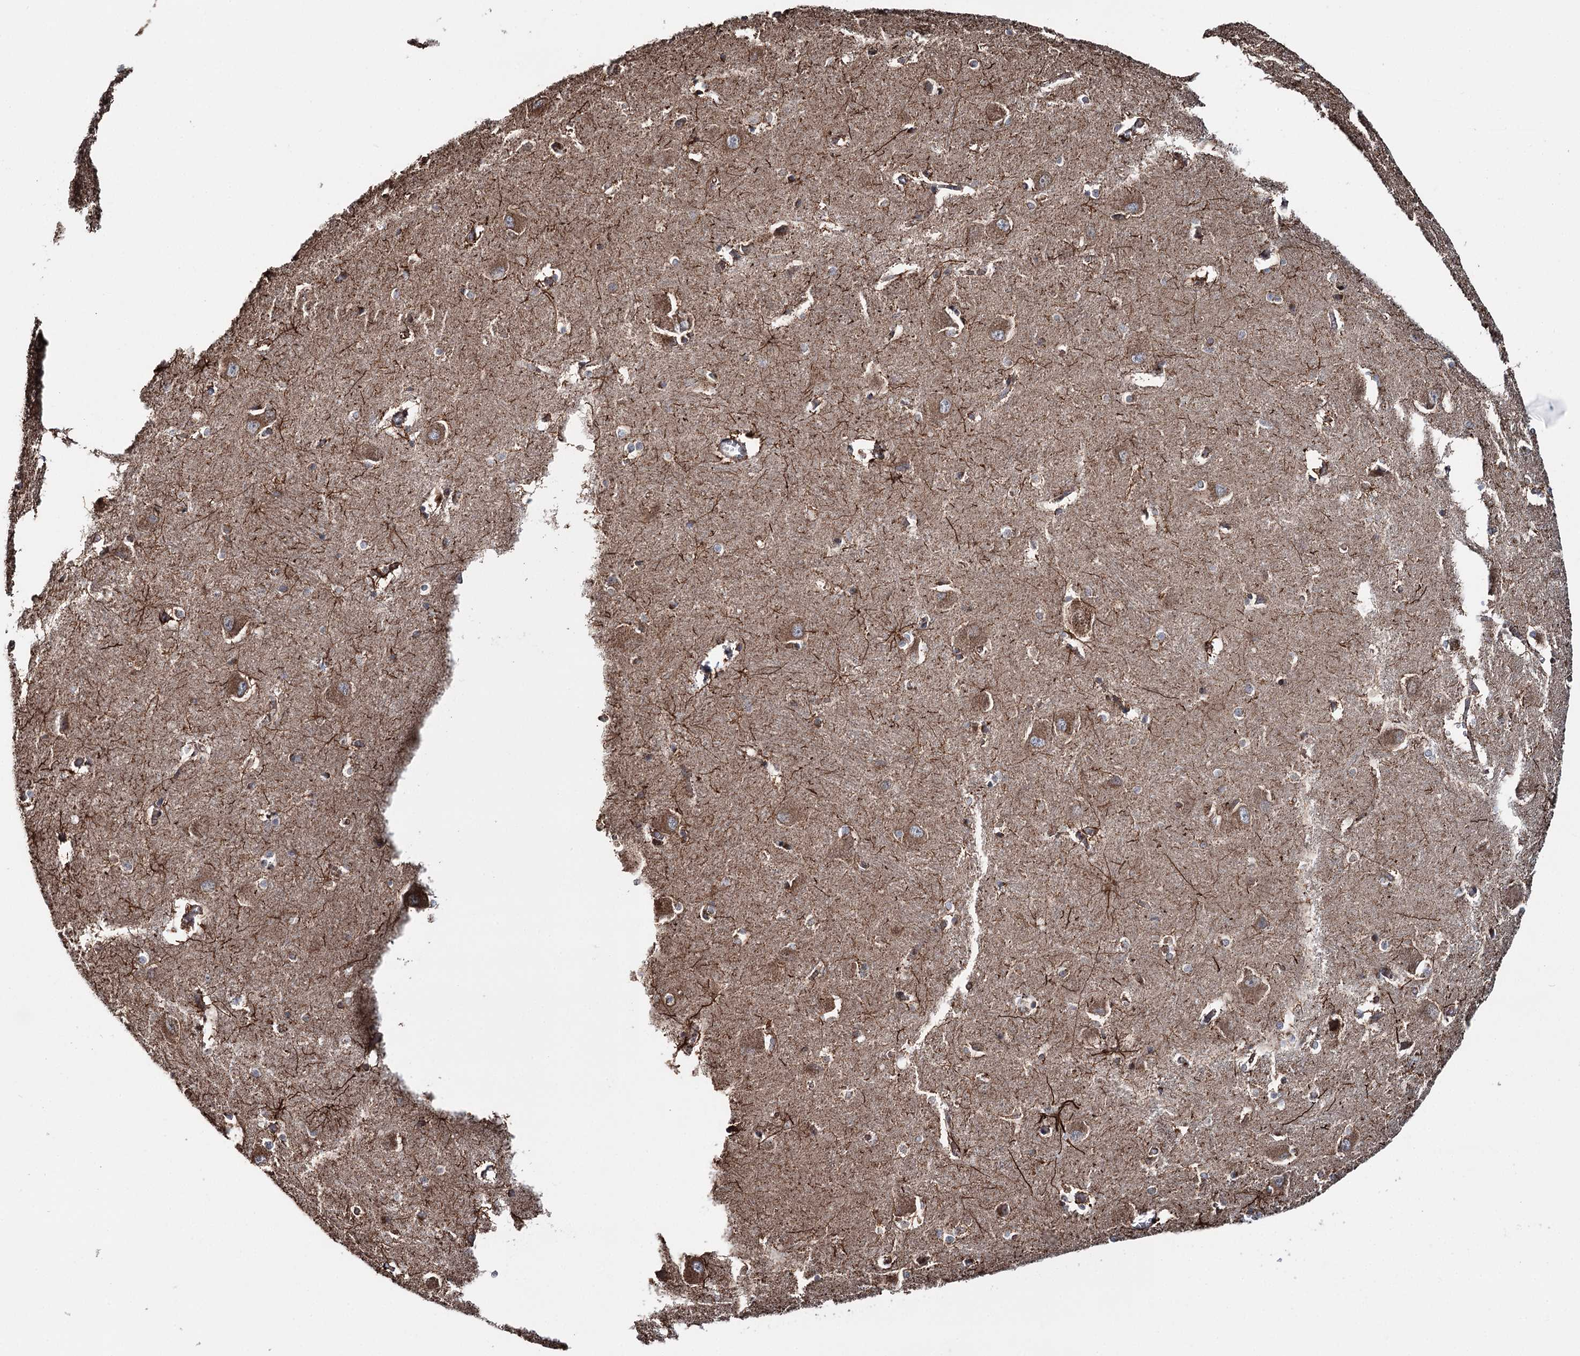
{"staining": {"intensity": "moderate", "quantity": "<25%", "location": "cytoplasmic/membranous"}, "tissue": "caudate", "cell_type": "Glial cells", "image_type": "normal", "snomed": [{"axis": "morphology", "description": "Normal tissue, NOS"}, {"axis": "topography", "description": "Lateral ventricle wall"}], "caption": "The immunohistochemical stain labels moderate cytoplasmic/membranous positivity in glial cells of unremarkable caudate. (brown staining indicates protein expression, while blue staining denotes nuclei).", "gene": "APH1A", "patient": {"sex": "male", "age": 37}}